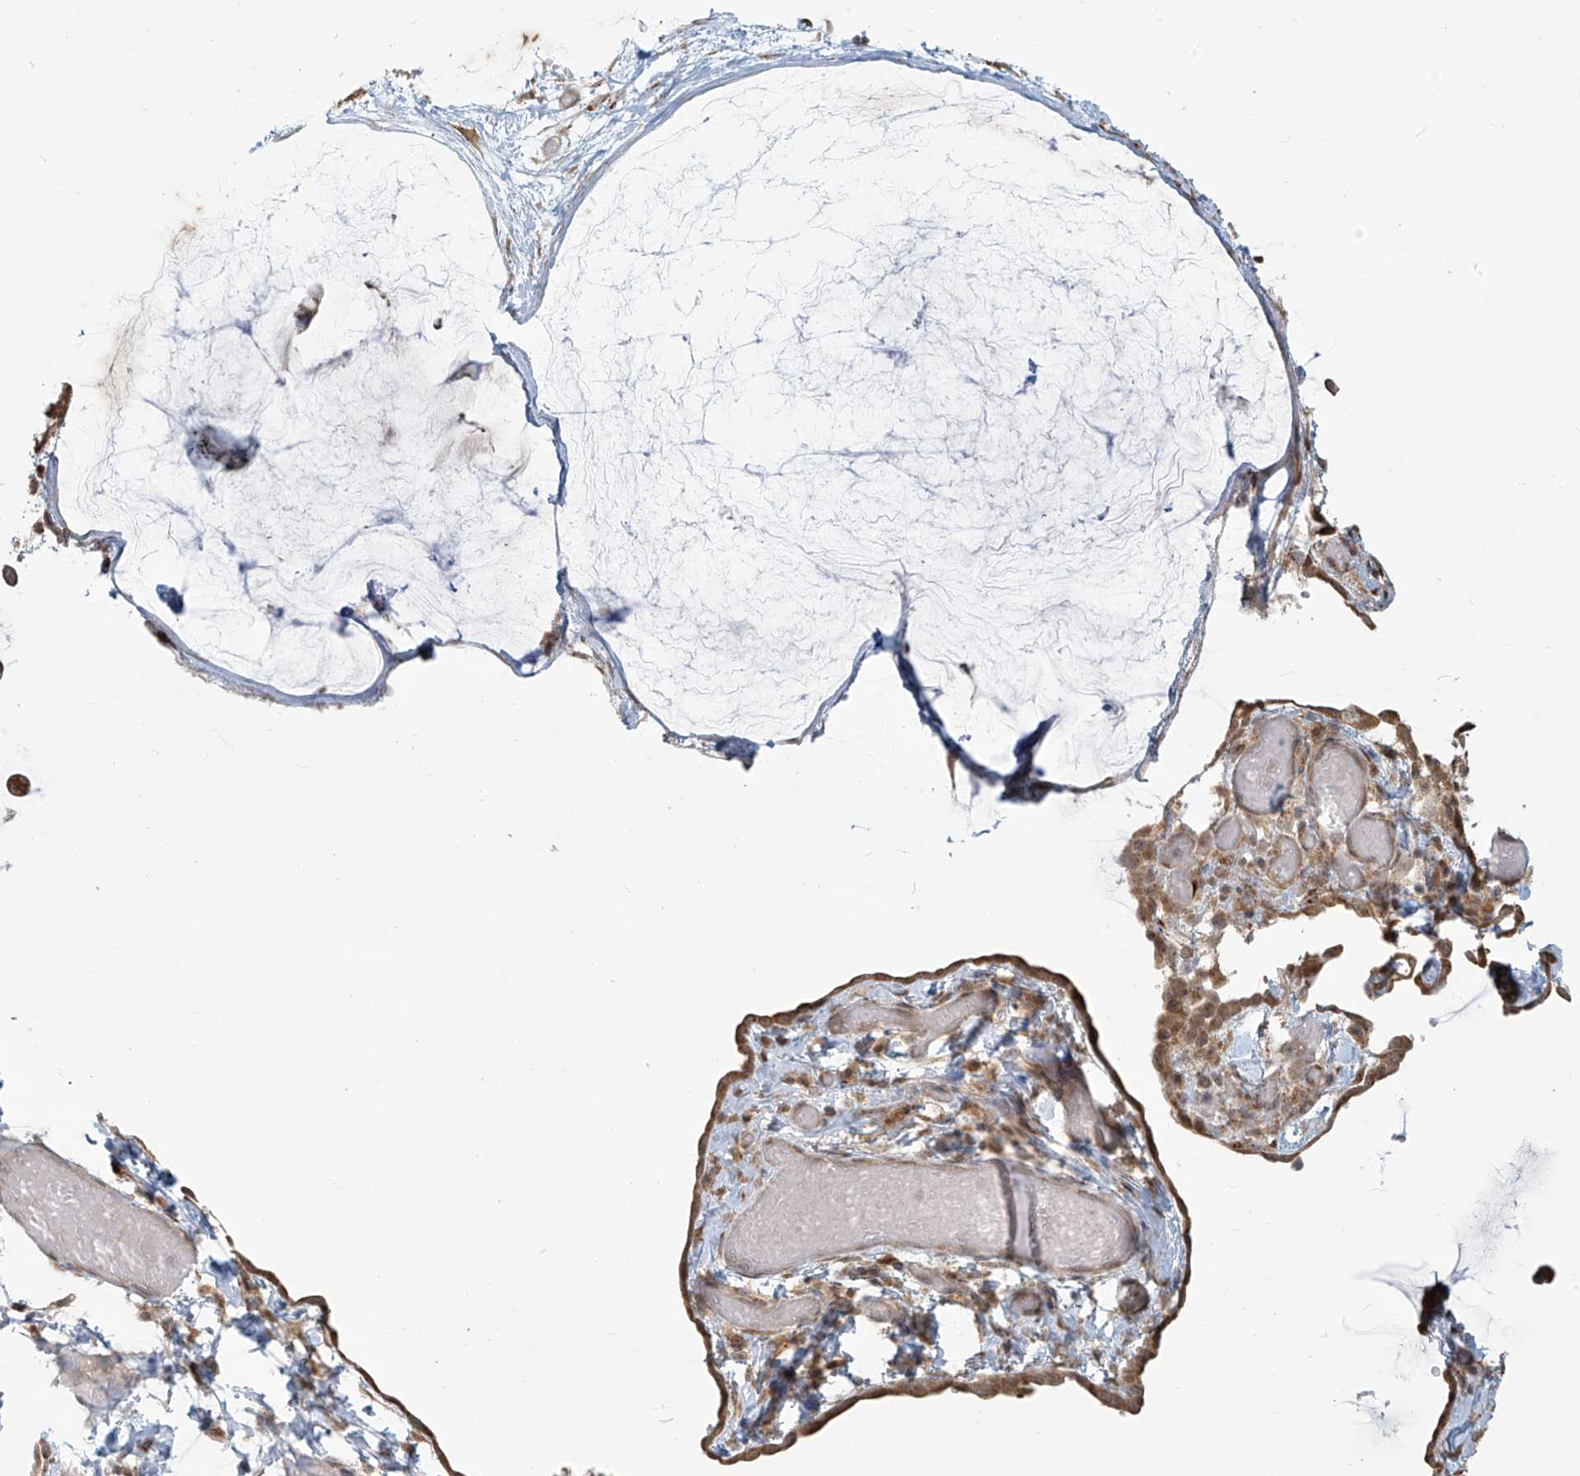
{"staining": {"intensity": "moderate", "quantity": ">75%", "location": "cytoplasmic/membranous"}, "tissue": "ovarian cancer", "cell_type": "Tumor cells", "image_type": "cancer", "snomed": [{"axis": "morphology", "description": "Cystadenocarcinoma, mucinous, NOS"}, {"axis": "topography", "description": "Ovary"}], "caption": "Immunohistochemical staining of human ovarian mucinous cystadenocarcinoma shows medium levels of moderate cytoplasmic/membranous staining in about >75% of tumor cells. (IHC, brightfield microscopy, high magnification).", "gene": "PLEKHM3", "patient": {"sex": "female", "age": 39}}